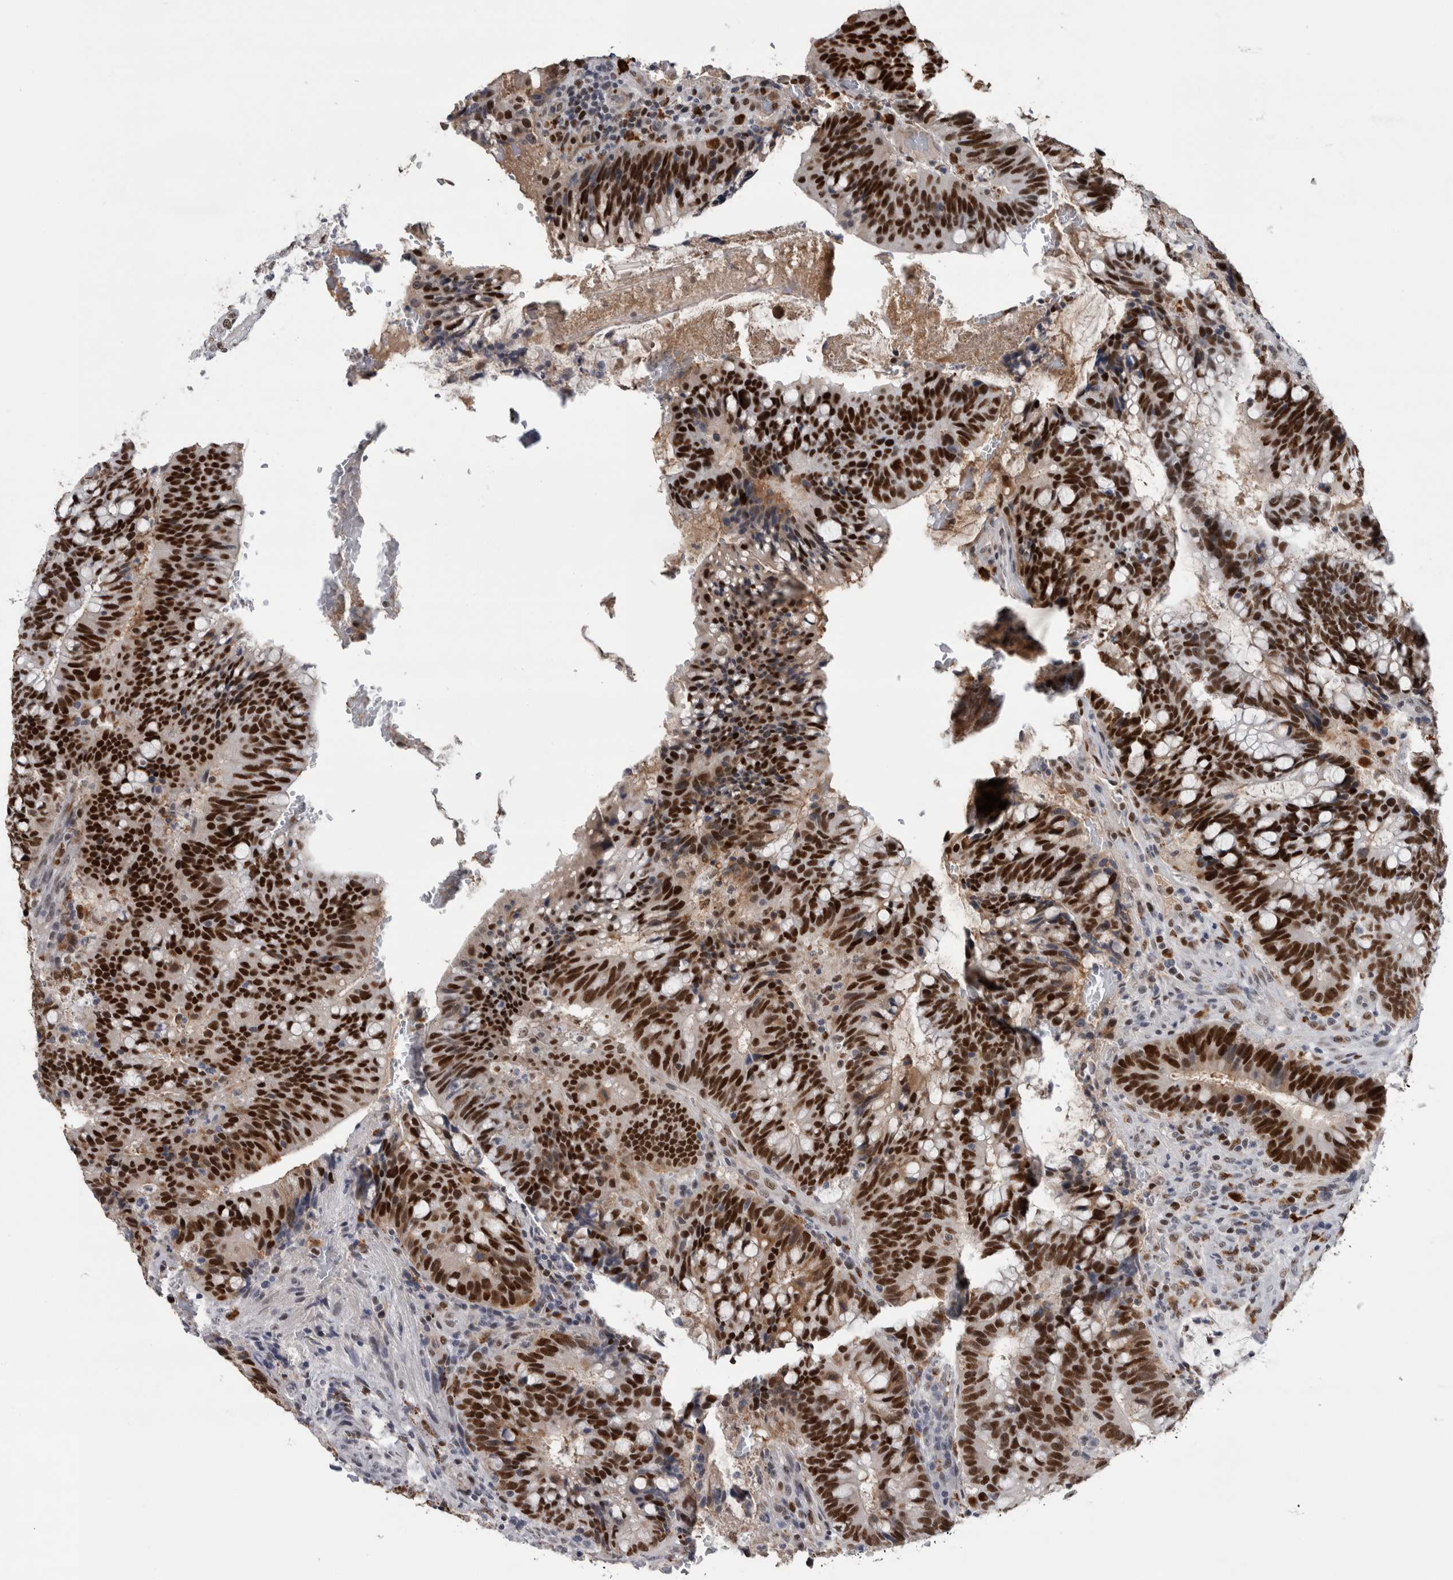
{"staining": {"intensity": "strong", "quantity": ">75%", "location": "nuclear"}, "tissue": "colorectal cancer", "cell_type": "Tumor cells", "image_type": "cancer", "snomed": [{"axis": "morphology", "description": "Adenocarcinoma, NOS"}, {"axis": "topography", "description": "Colon"}], "caption": "The histopathology image reveals immunohistochemical staining of adenocarcinoma (colorectal). There is strong nuclear expression is appreciated in approximately >75% of tumor cells.", "gene": "POLD2", "patient": {"sex": "female", "age": 66}}